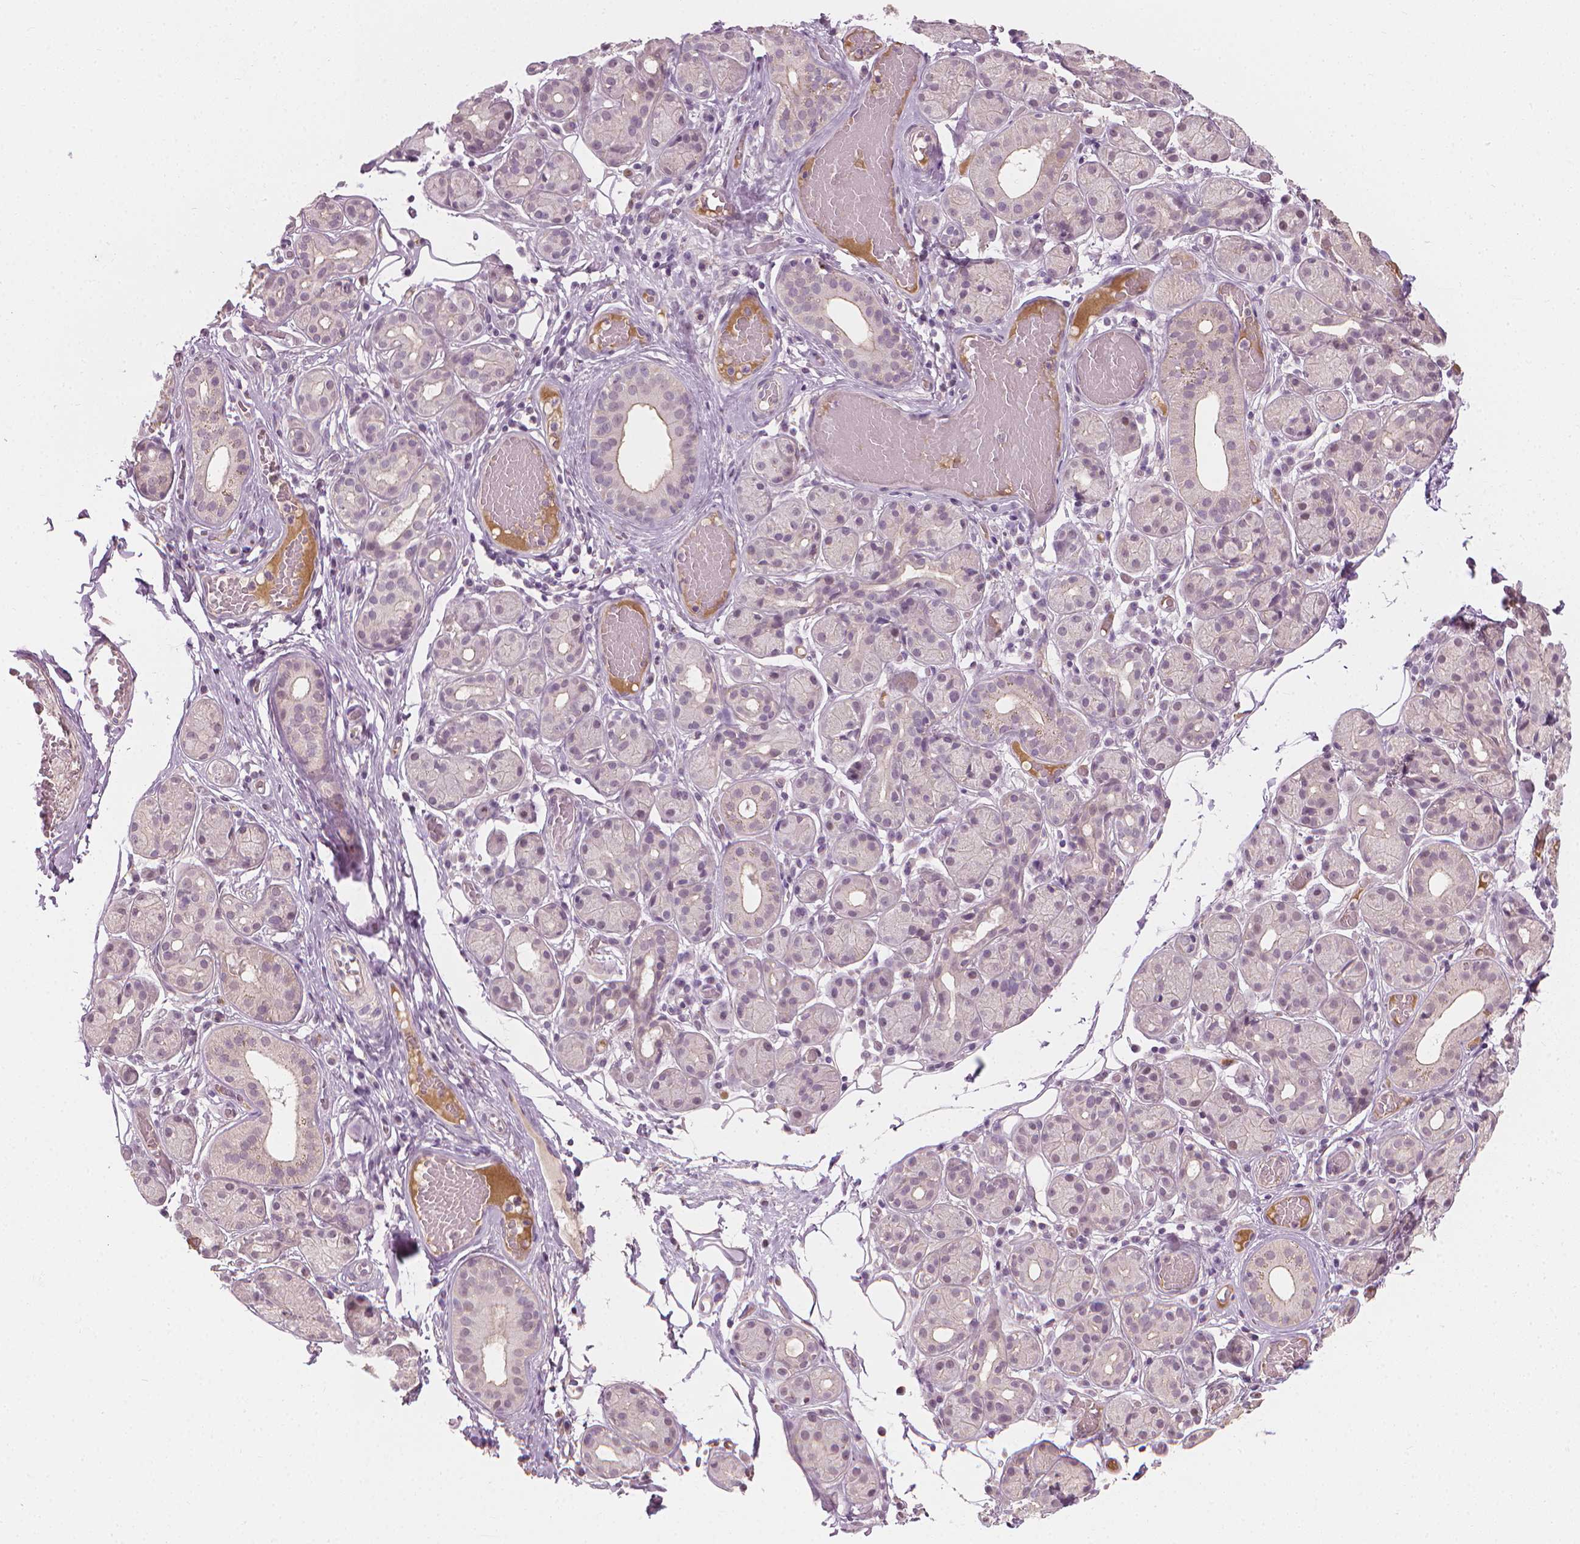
{"staining": {"intensity": "negative", "quantity": "none", "location": "none"}, "tissue": "salivary gland", "cell_type": "Glandular cells", "image_type": "normal", "snomed": [{"axis": "morphology", "description": "Normal tissue, NOS"}, {"axis": "topography", "description": "Salivary gland"}, {"axis": "topography", "description": "Peripheral nerve tissue"}], "caption": "IHC of unremarkable human salivary gland displays no staining in glandular cells.", "gene": "SAXO2", "patient": {"sex": "male", "age": 71}}